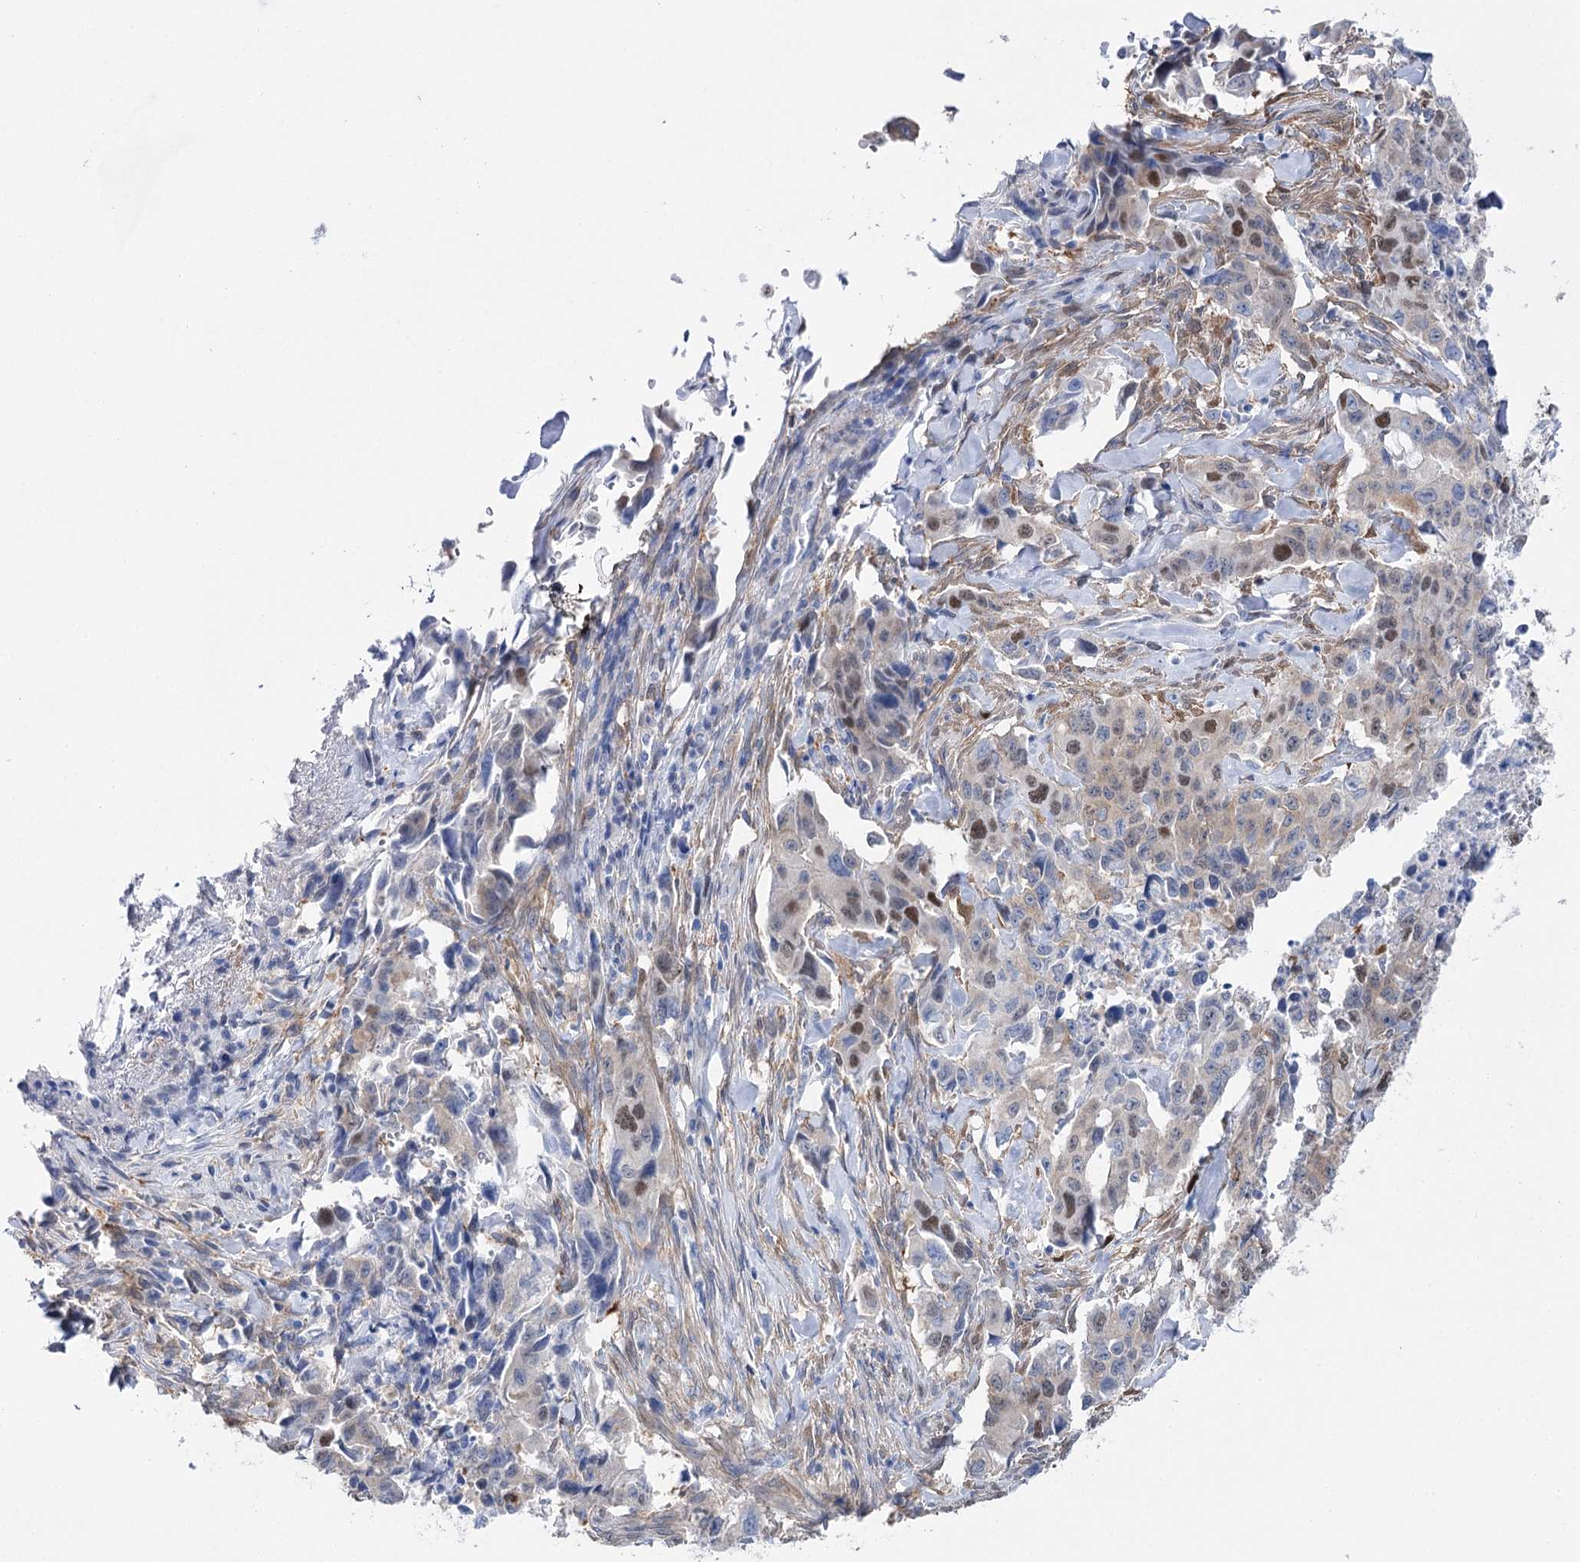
{"staining": {"intensity": "weak", "quantity": "<25%", "location": "nuclear"}, "tissue": "lung cancer", "cell_type": "Tumor cells", "image_type": "cancer", "snomed": [{"axis": "morphology", "description": "Adenocarcinoma, NOS"}, {"axis": "topography", "description": "Lung"}], "caption": "High magnification brightfield microscopy of lung cancer stained with DAB (brown) and counterstained with hematoxylin (blue): tumor cells show no significant expression. (DAB immunohistochemistry (IHC), high magnification).", "gene": "UGDH", "patient": {"sex": "female", "age": 51}}